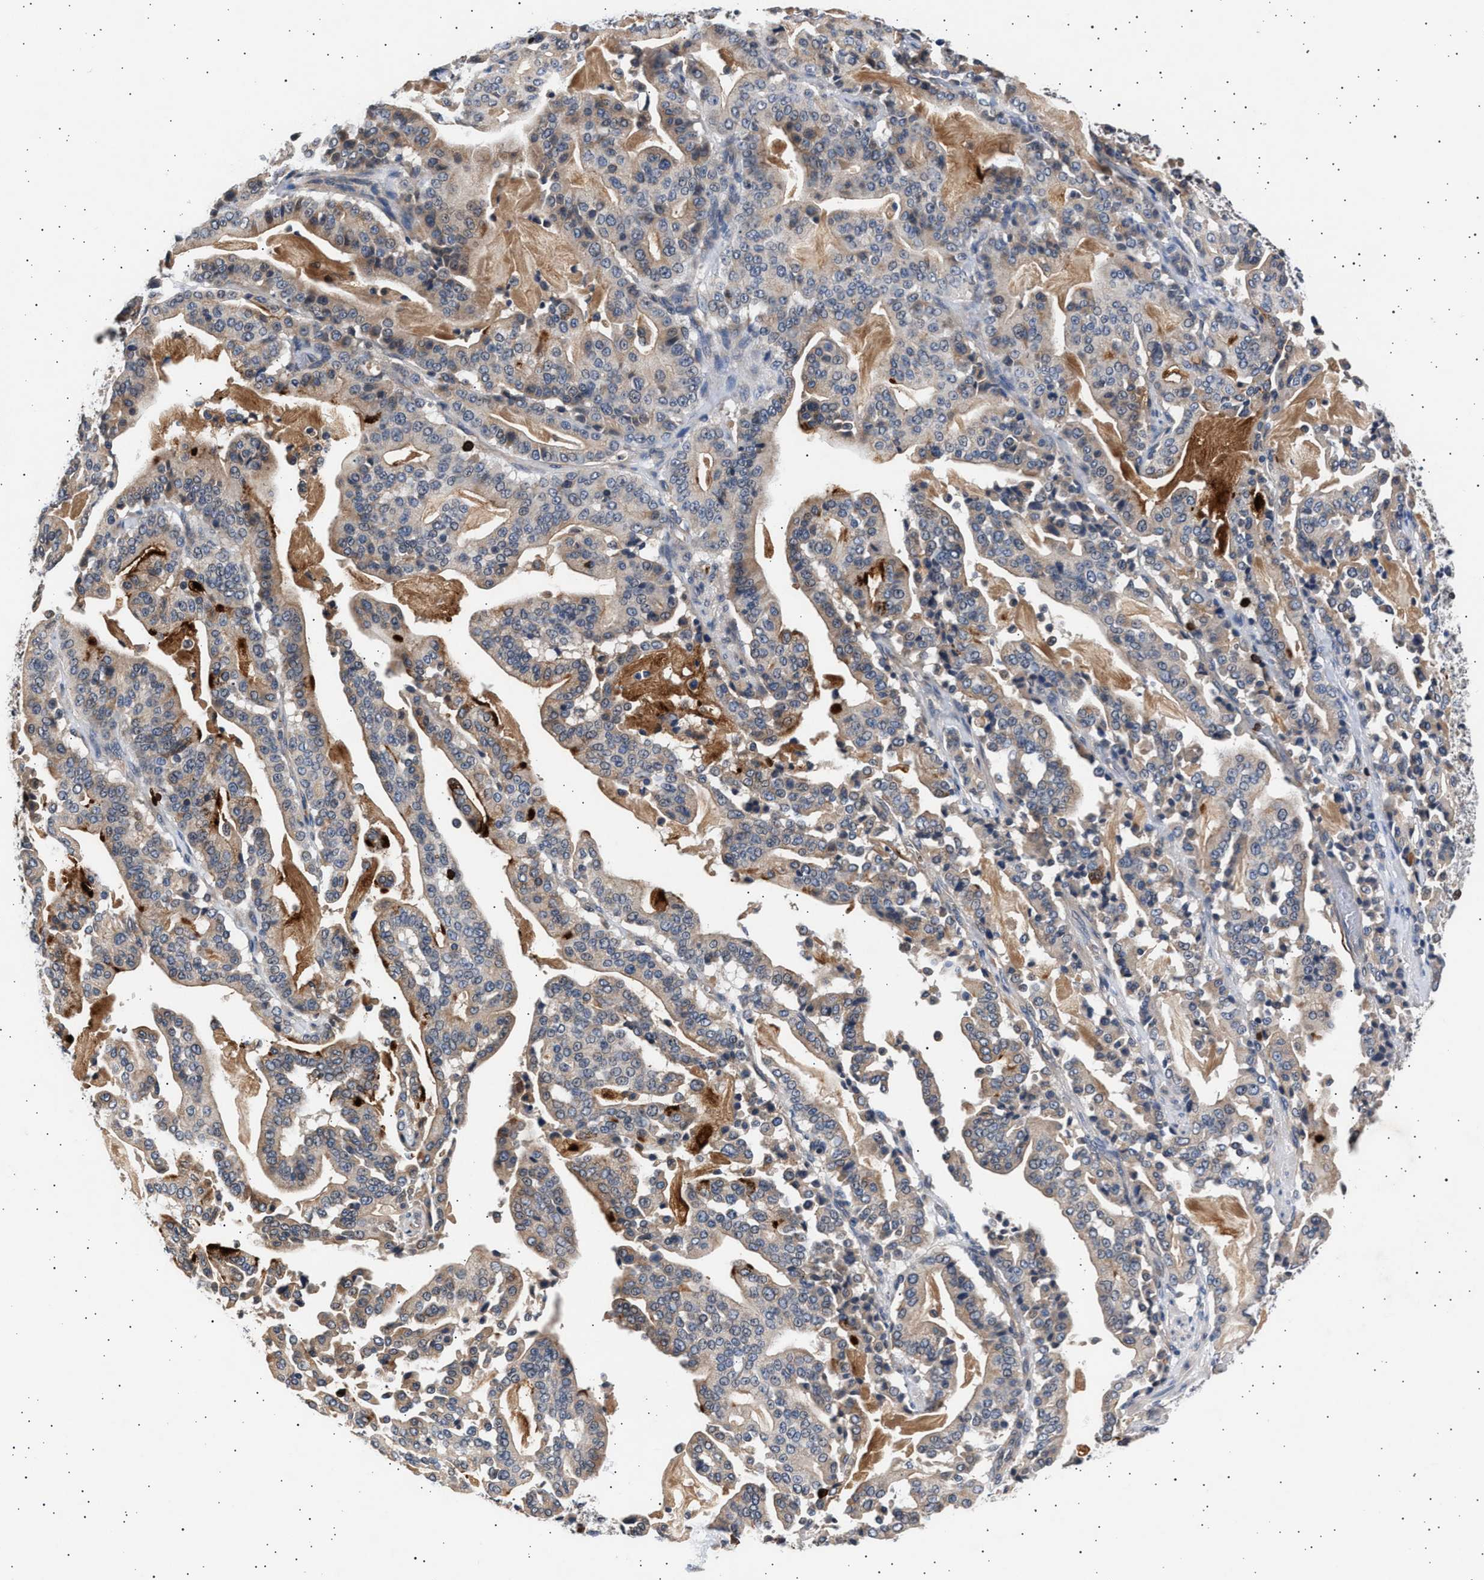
{"staining": {"intensity": "weak", "quantity": "25%-75%", "location": "cytoplasmic/membranous"}, "tissue": "pancreatic cancer", "cell_type": "Tumor cells", "image_type": "cancer", "snomed": [{"axis": "morphology", "description": "Adenocarcinoma, NOS"}, {"axis": "topography", "description": "Pancreas"}], "caption": "Tumor cells reveal weak cytoplasmic/membranous staining in approximately 25%-75% of cells in adenocarcinoma (pancreatic). (Stains: DAB (3,3'-diaminobenzidine) in brown, nuclei in blue, Microscopy: brightfield microscopy at high magnification).", "gene": "GRAP2", "patient": {"sex": "male", "age": 63}}